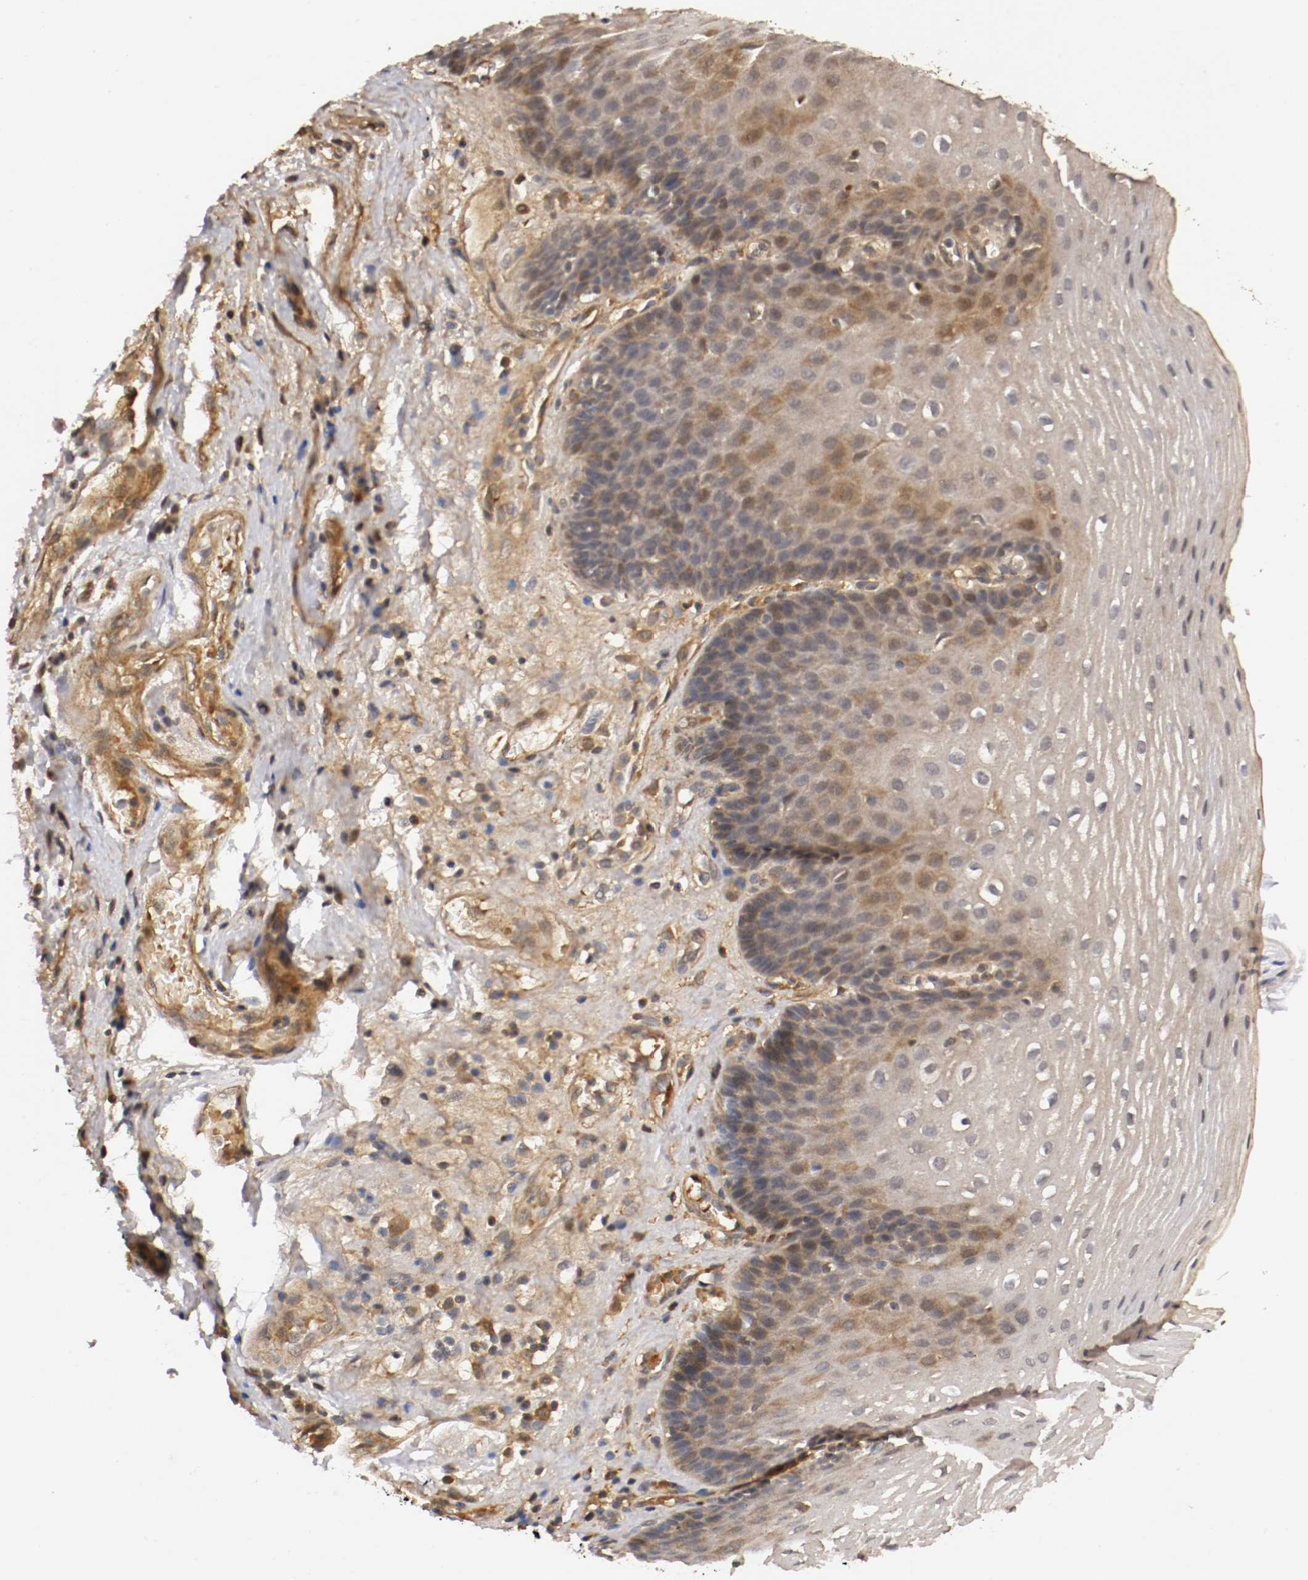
{"staining": {"intensity": "weak", "quantity": "25%-75%", "location": "cytoplasmic/membranous,nuclear"}, "tissue": "esophagus", "cell_type": "Squamous epithelial cells", "image_type": "normal", "snomed": [{"axis": "morphology", "description": "Normal tissue, NOS"}, {"axis": "topography", "description": "Esophagus"}], "caption": "Weak cytoplasmic/membranous,nuclear expression is present in approximately 25%-75% of squamous epithelial cells in unremarkable esophagus.", "gene": "TNFRSF1B", "patient": {"sex": "male", "age": 48}}